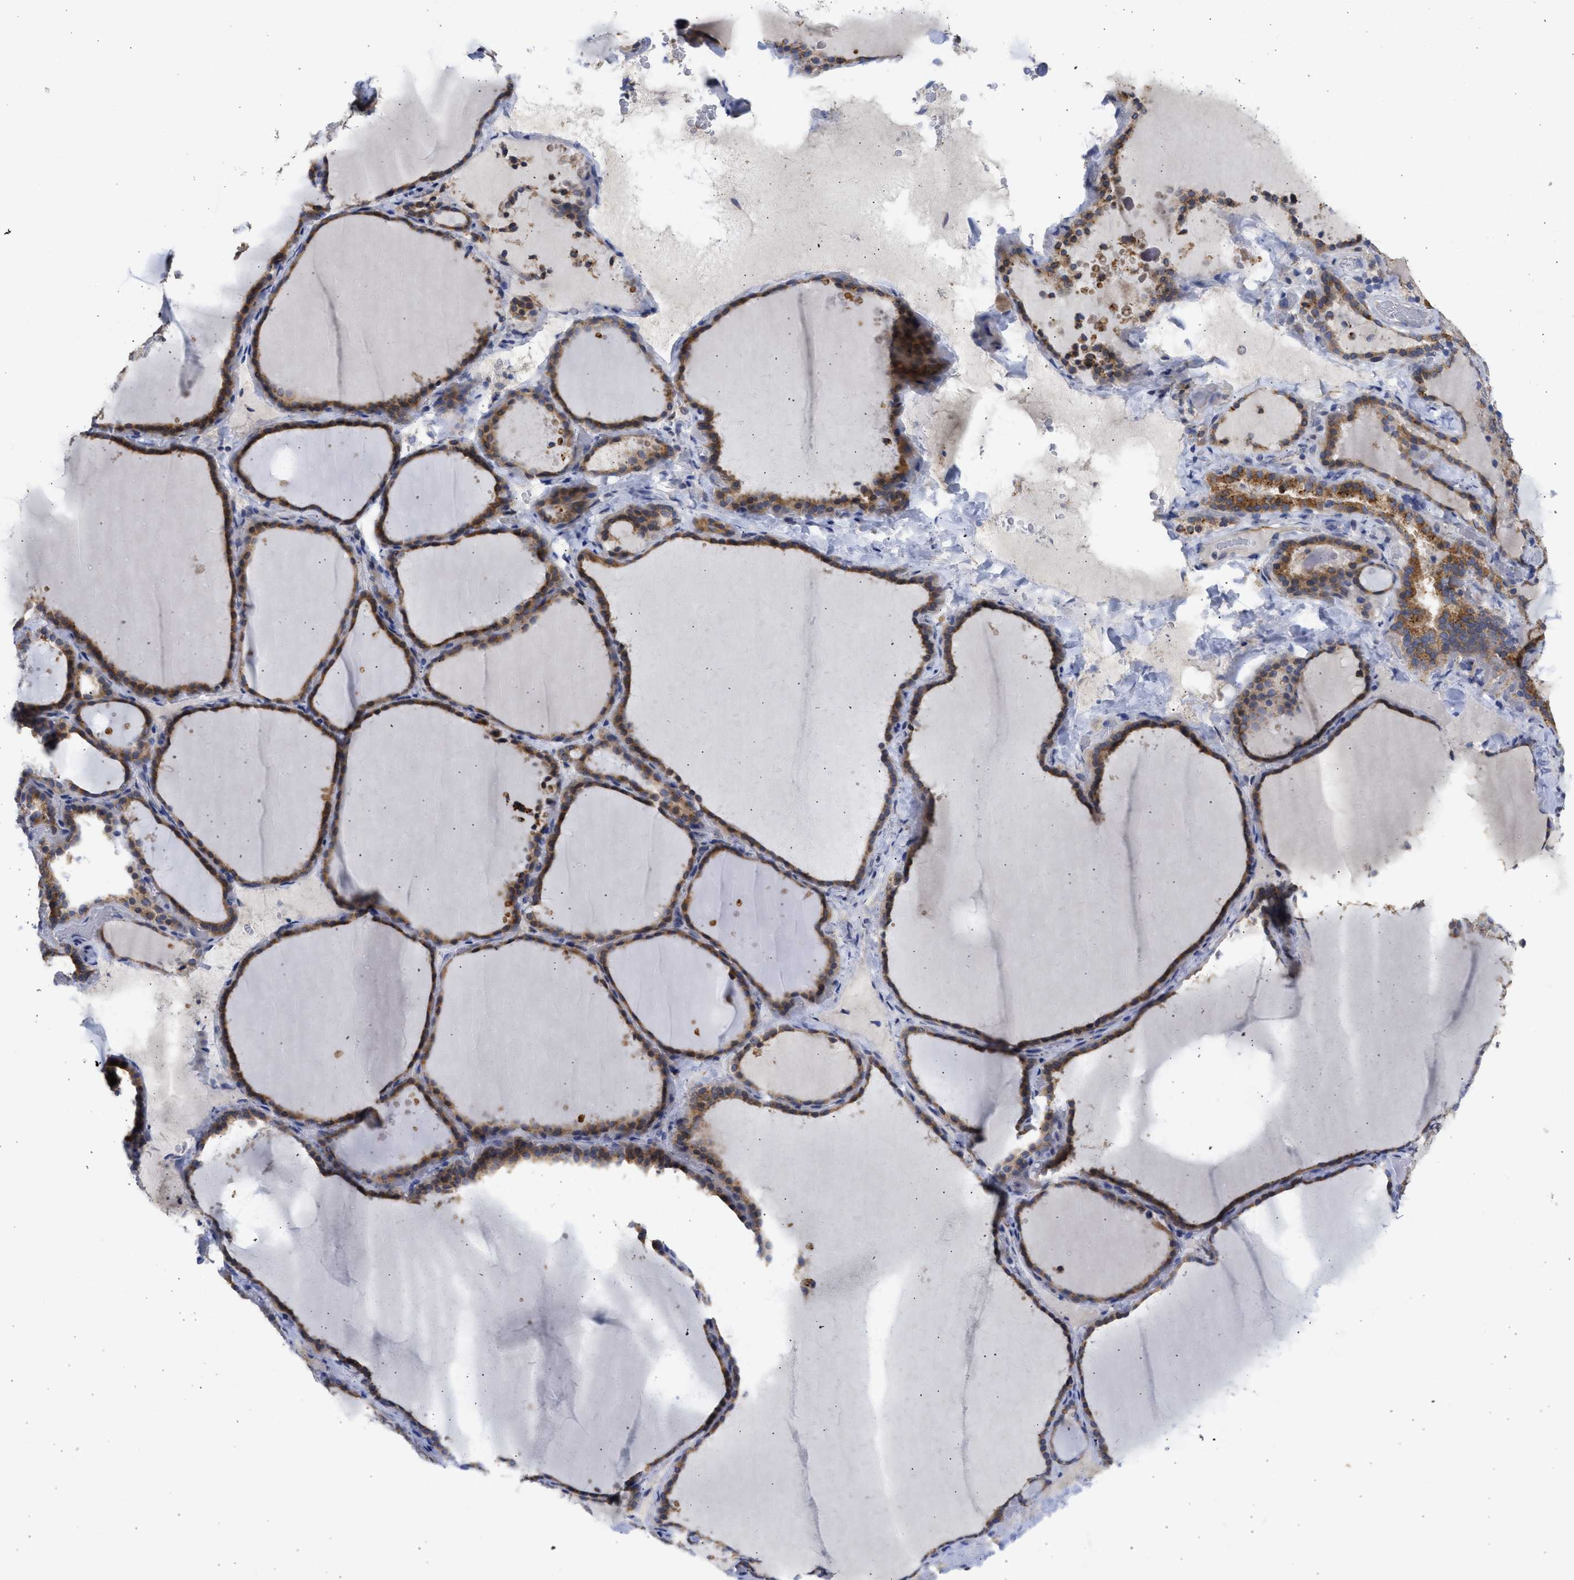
{"staining": {"intensity": "moderate", "quantity": ">75%", "location": "cytoplasmic/membranous"}, "tissue": "thyroid gland", "cell_type": "Glandular cells", "image_type": "normal", "snomed": [{"axis": "morphology", "description": "Normal tissue, NOS"}, {"axis": "topography", "description": "Thyroid gland"}], "caption": "About >75% of glandular cells in unremarkable human thyroid gland exhibit moderate cytoplasmic/membranous protein staining as visualized by brown immunohistochemical staining.", "gene": "TMED1", "patient": {"sex": "female", "age": 28}}